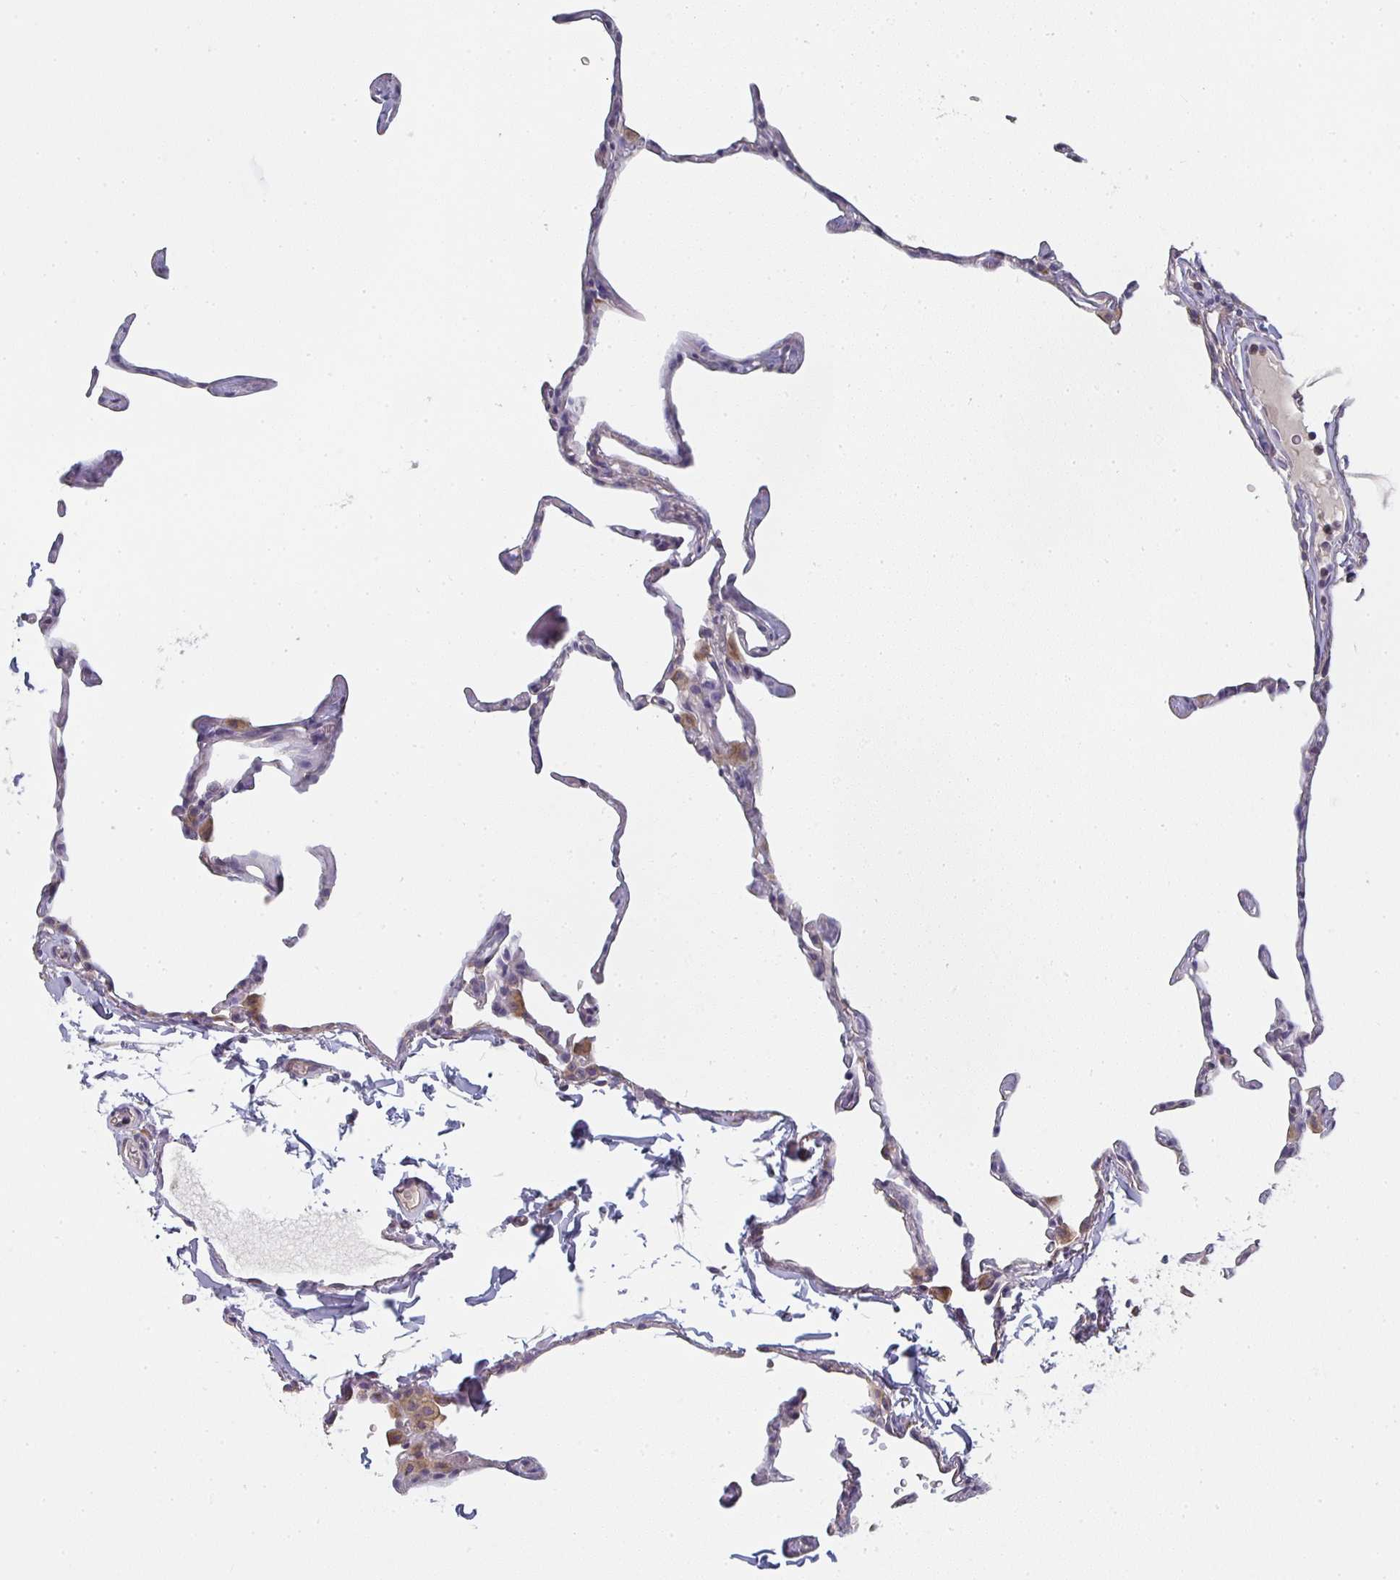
{"staining": {"intensity": "negative", "quantity": "none", "location": "none"}, "tissue": "lung", "cell_type": "Alveolar cells", "image_type": "normal", "snomed": [{"axis": "morphology", "description": "Normal tissue, NOS"}, {"axis": "topography", "description": "Lung"}], "caption": "Immunohistochemistry of benign lung exhibits no expression in alveolar cells.", "gene": "CTHRC1", "patient": {"sex": "male", "age": 65}}